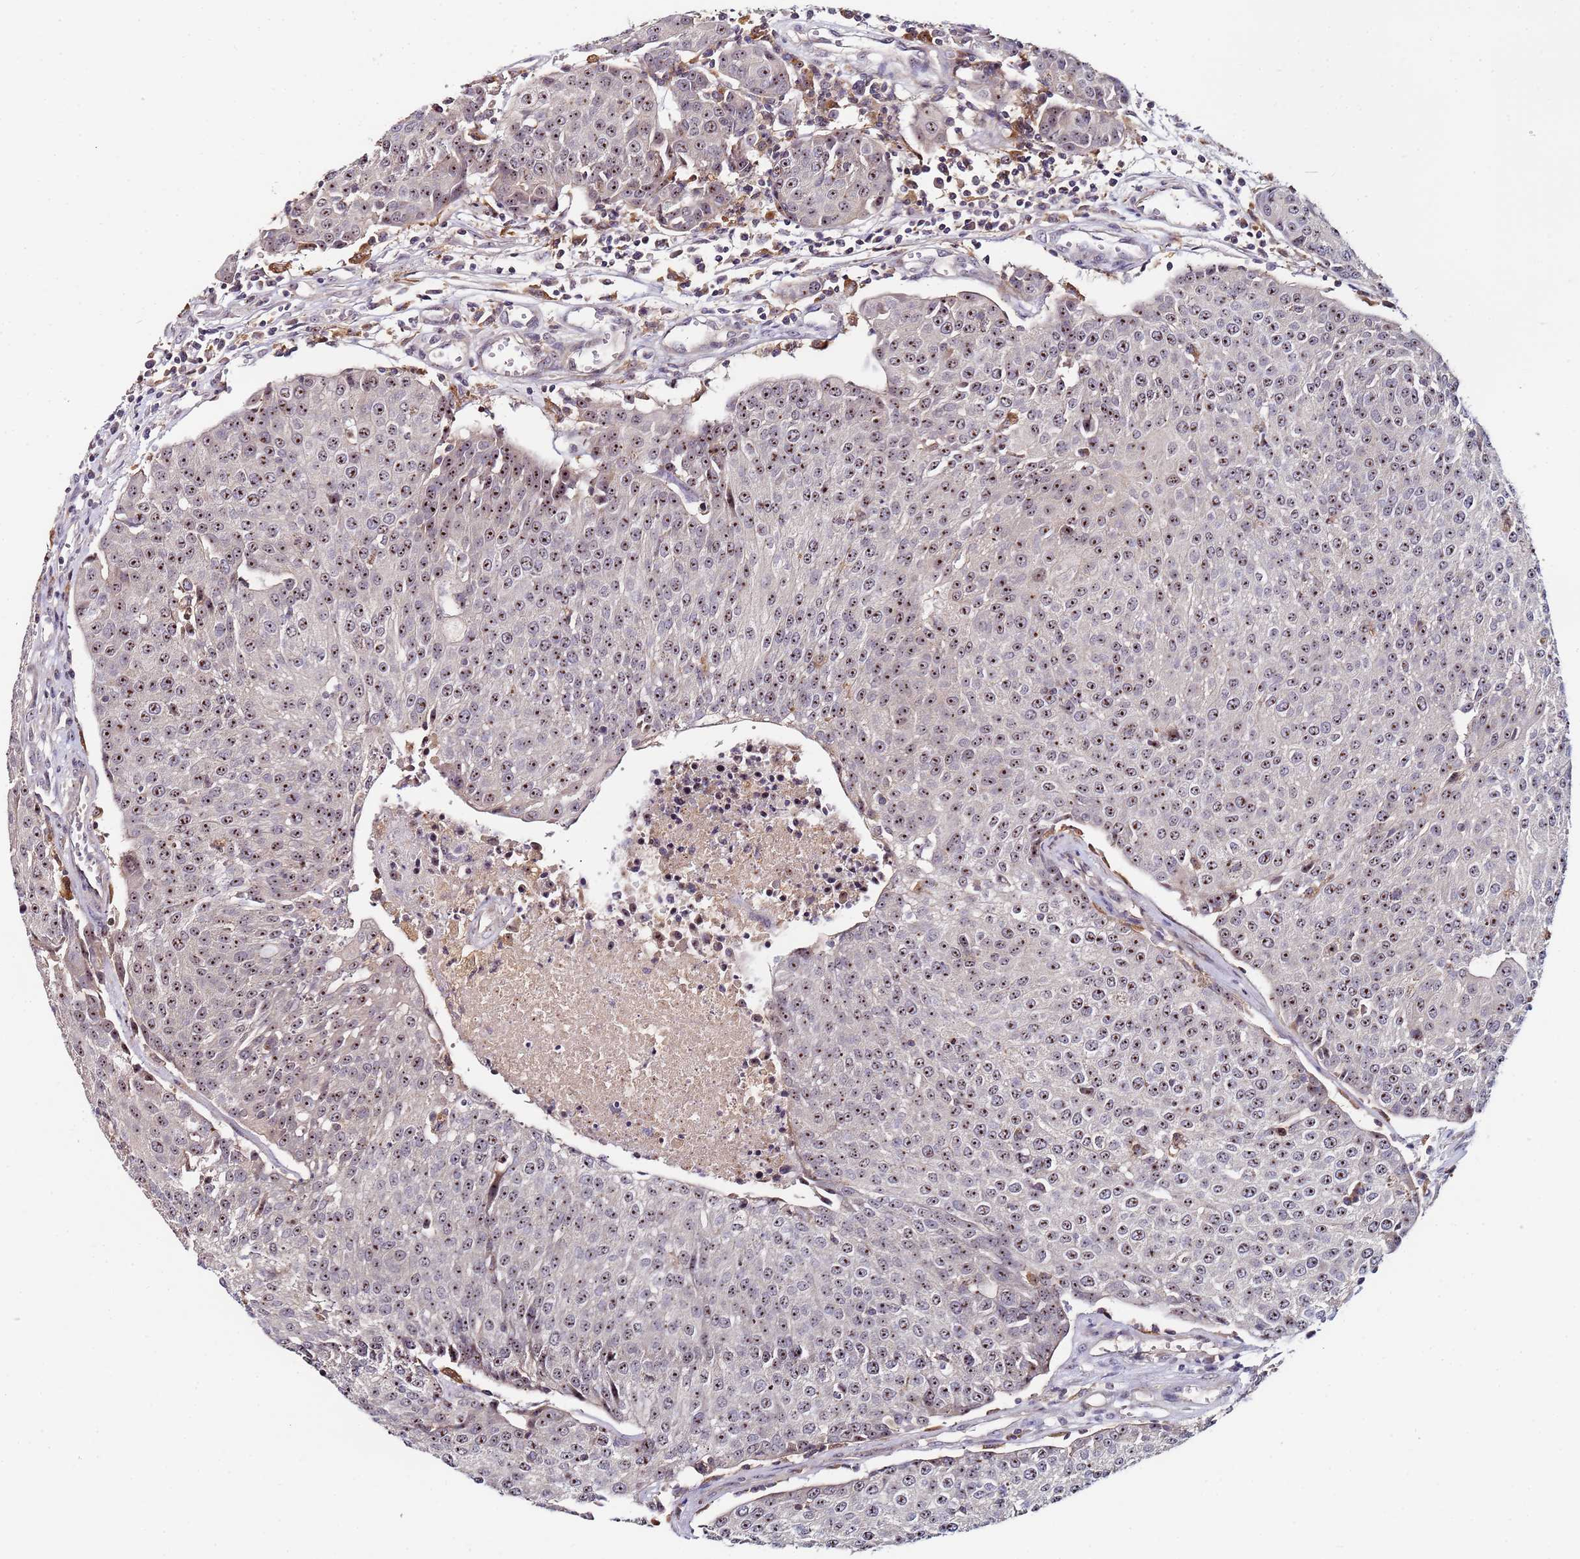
{"staining": {"intensity": "strong", "quantity": ">75%", "location": "nuclear"}, "tissue": "urothelial cancer", "cell_type": "Tumor cells", "image_type": "cancer", "snomed": [{"axis": "morphology", "description": "Urothelial carcinoma, High grade"}, {"axis": "topography", "description": "Urinary bladder"}], "caption": "Urothelial cancer tissue demonstrates strong nuclear expression in approximately >75% of tumor cells", "gene": "KRI1", "patient": {"sex": "female", "age": 85}}